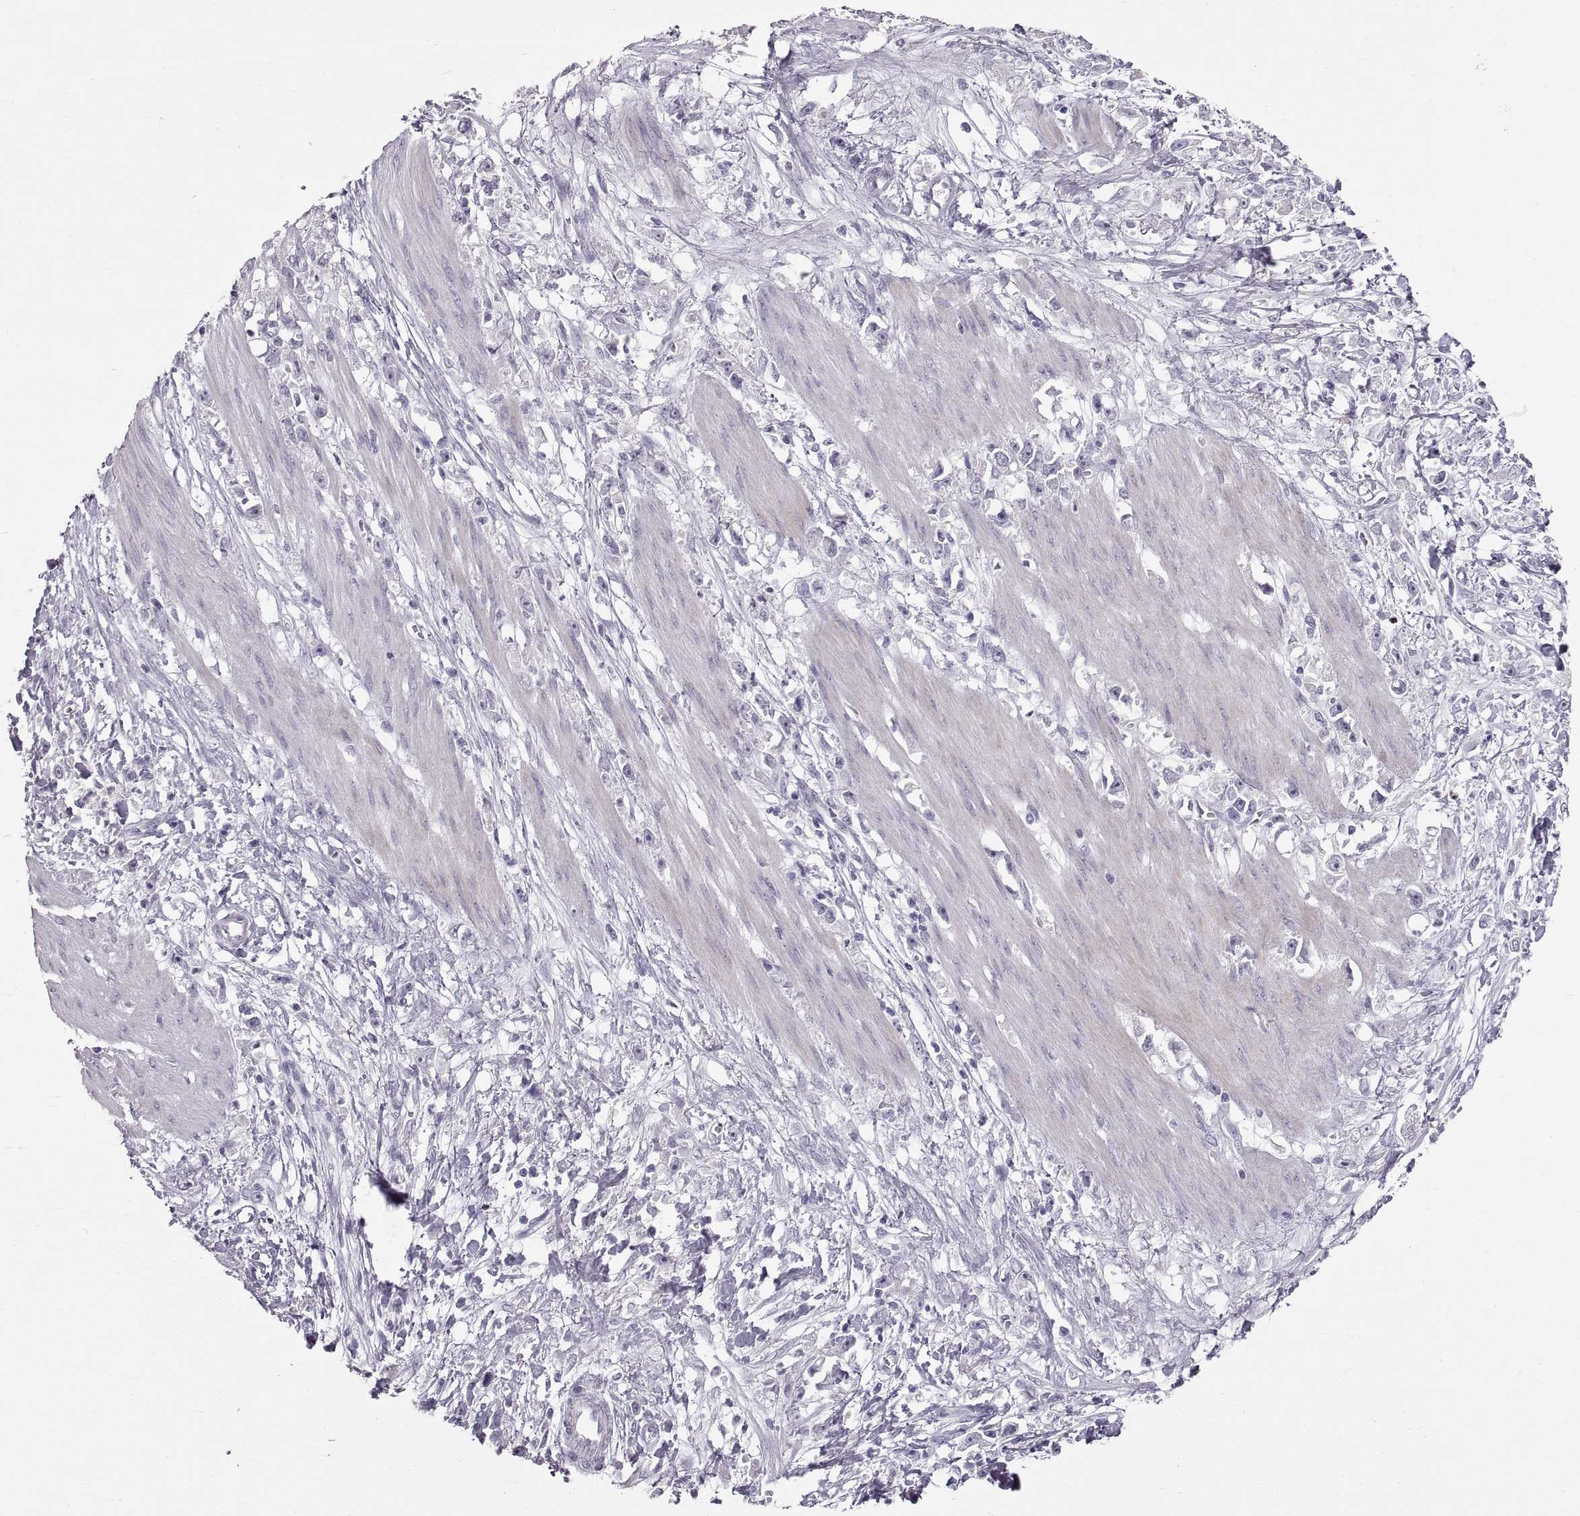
{"staining": {"intensity": "negative", "quantity": "none", "location": "none"}, "tissue": "stomach cancer", "cell_type": "Tumor cells", "image_type": "cancer", "snomed": [{"axis": "morphology", "description": "Adenocarcinoma, NOS"}, {"axis": "topography", "description": "Stomach"}], "caption": "IHC of stomach adenocarcinoma exhibits no positivity in tumor cells.", "gene": "SPACDR", "patient": {"sex": "female", "age": 59}}